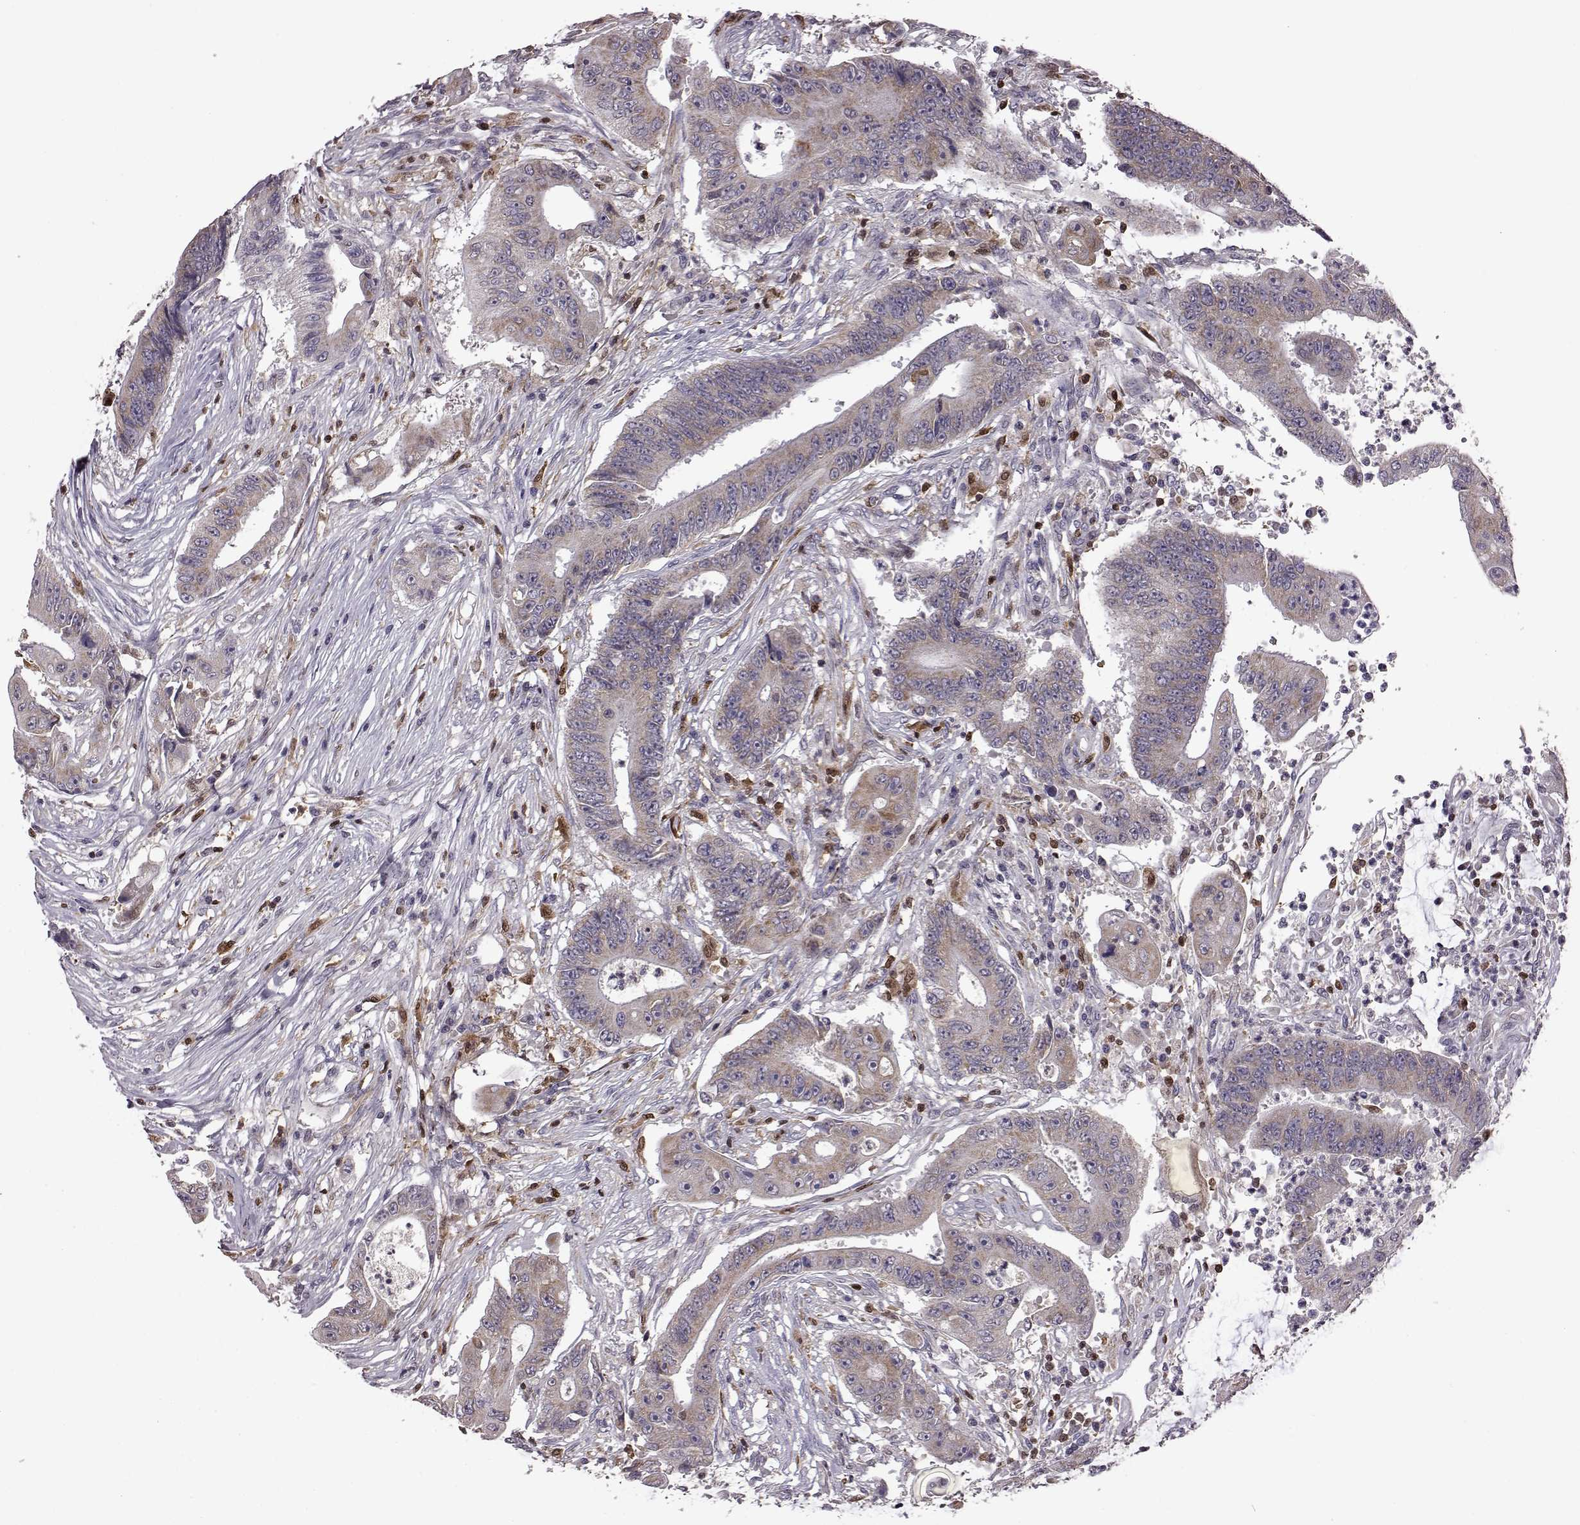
{"staining": {"intensity": "weak", "quantity": "<25%", "location": "cytoplasmic/membranous"}, "tissue": "colorectal cancer", "cell_type": "Tumor cells", "image_type": "cancer", "snomed": [{"axis": "morphology", "description": "Adenocarcinoma, NOS"}, {"axis": "topography", "description": "Rectum"}], "caption": "High magnification brightfield microscopy of colorectal cancer (adenocarcinoma) stained with DAB (brown) and counterstained with hematoxylin (blue): tumor cells show no significant positivity. (DAB IHC, high magnification).", "gene": "DOK2", "patient": {"sex": "male", "age": 54}}